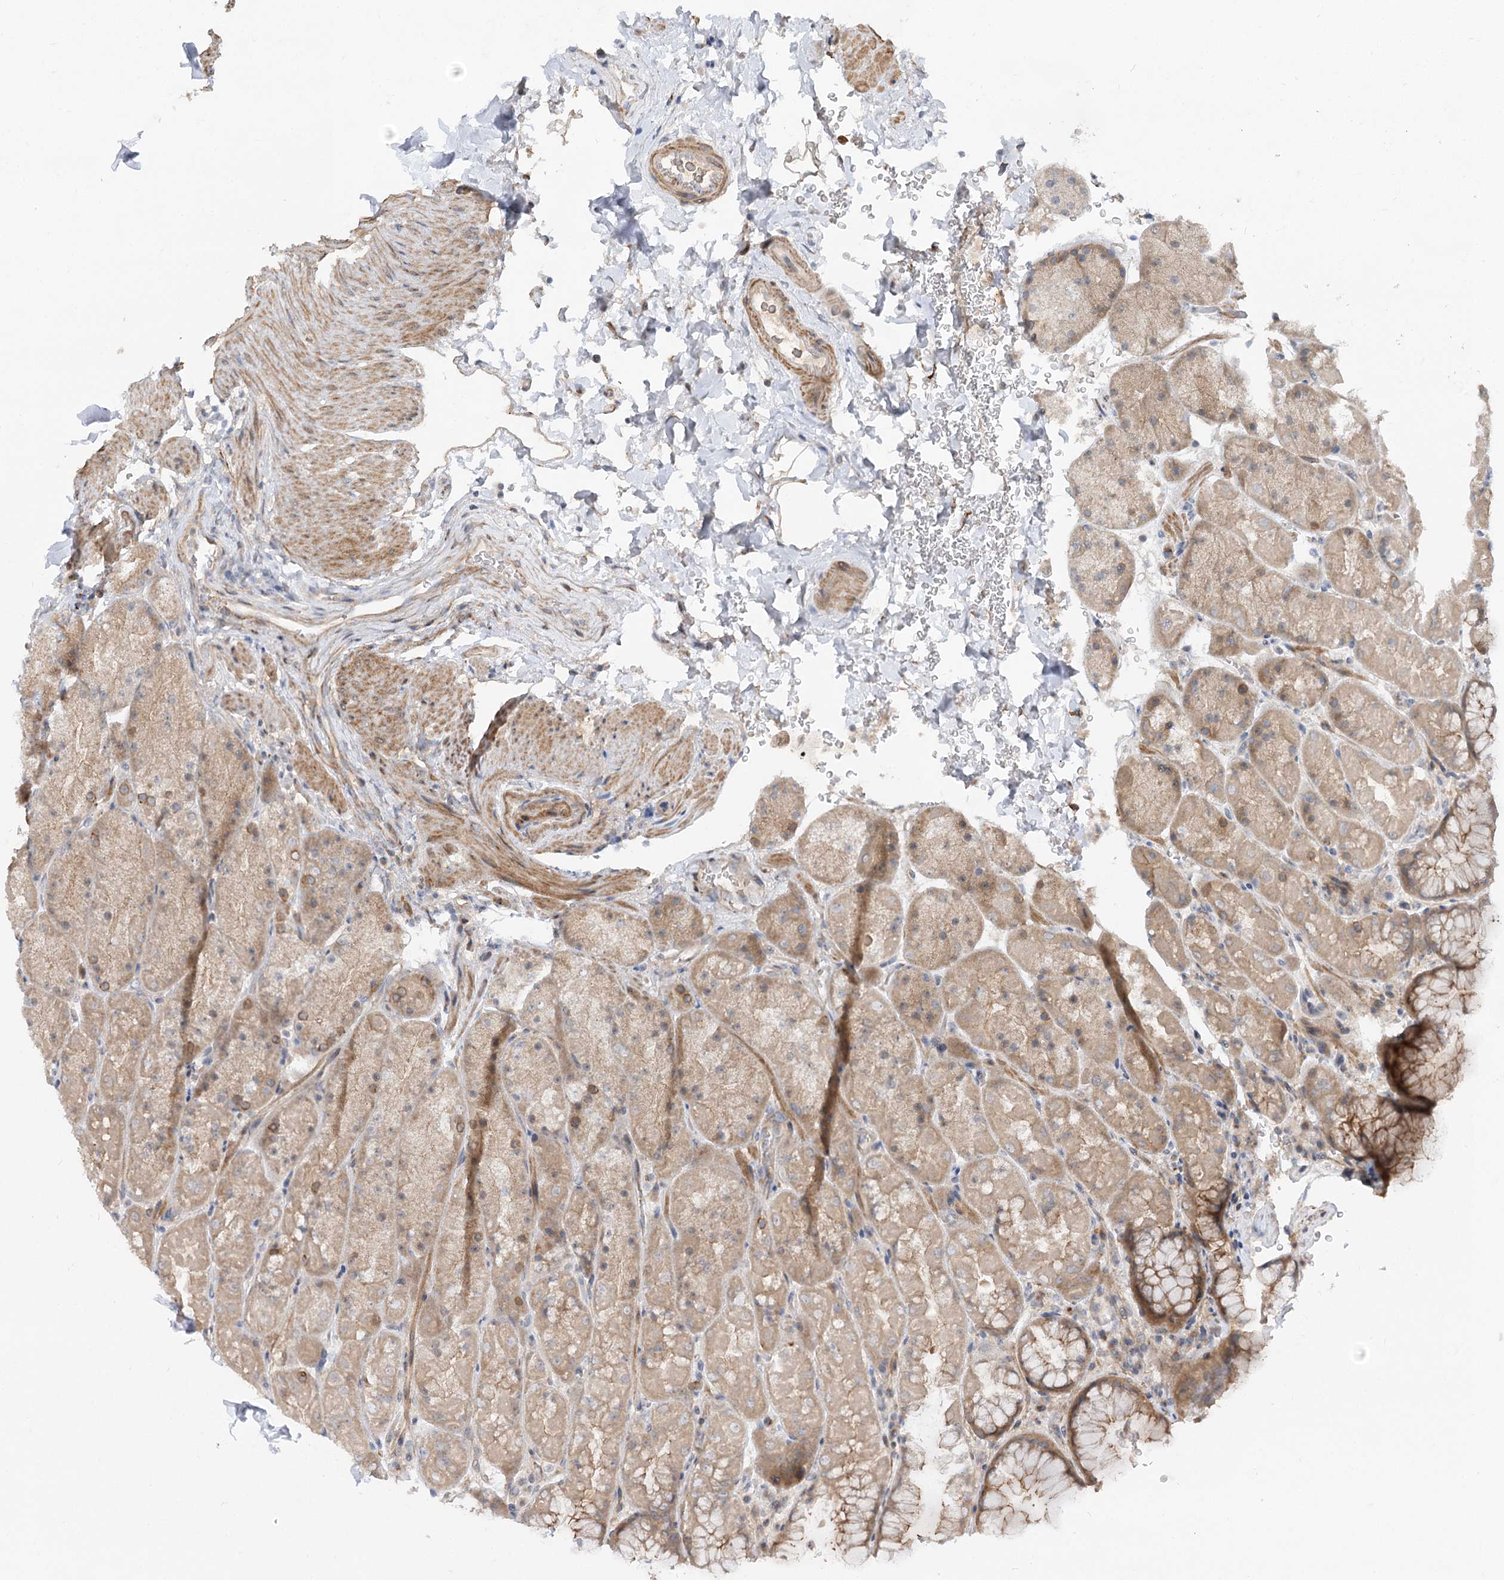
{"staining": {"intensity": "moderate", "quantity": ">75%", "location": "cytoplasmic/membranous"}, "tissue": "stomach", "cell_type": "Glandular cells", "image_type": "normal", "snomed": [{"axis": "morphology", "description": "Normal tissue, NOS"}, {"axis": "topography", "description": "Stomach, upper"}, {"axis": "topography", "description": "Stomach, lower"}], "caption": "Stomach stained with a protein marker shows moderate staining in glandular cells.", "gene": "FGF19", "patient": {"sex": "male", "age": 67}}